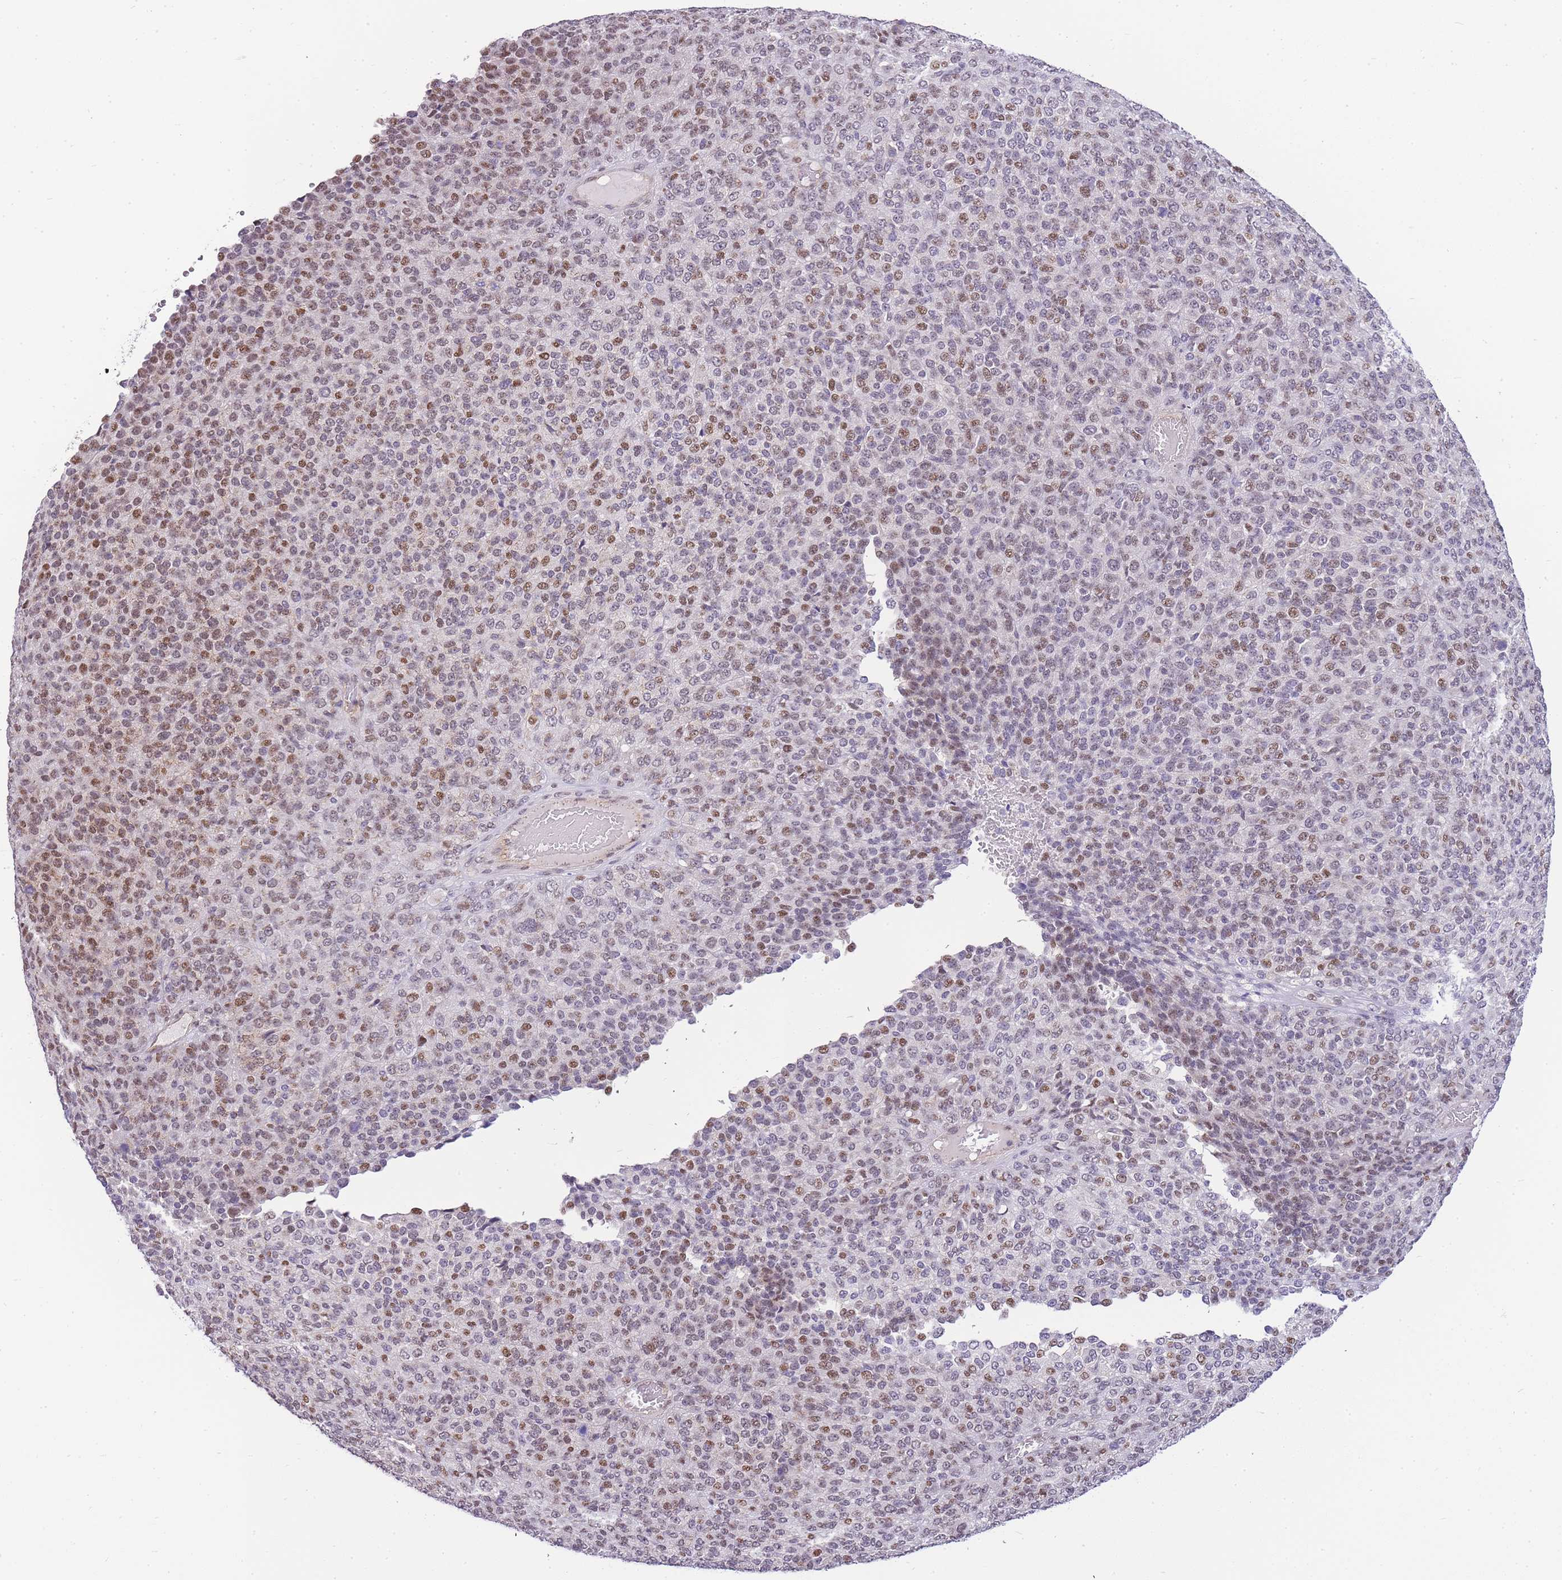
{"staining": {"intensity": "moderate", "quantity": "25%-75%", "location": "nuclear"}, "tissue": "melanoma", "cell_type": "Tumor cells", "image_type": "cancer", "snomed": [{"axis": "morphology", "description": "Malignant melanoma, Metastatic site"}, {"axis": "topography", "description": "Brain"}], "caption": "Approximately 25%-75% of tumor cells in human melanoma display moderate nuclear protein staining as visualized by brown immunohistochemical staining.", "gene": "CLBA1", "patient": {"sex": "female", "age": 56}}